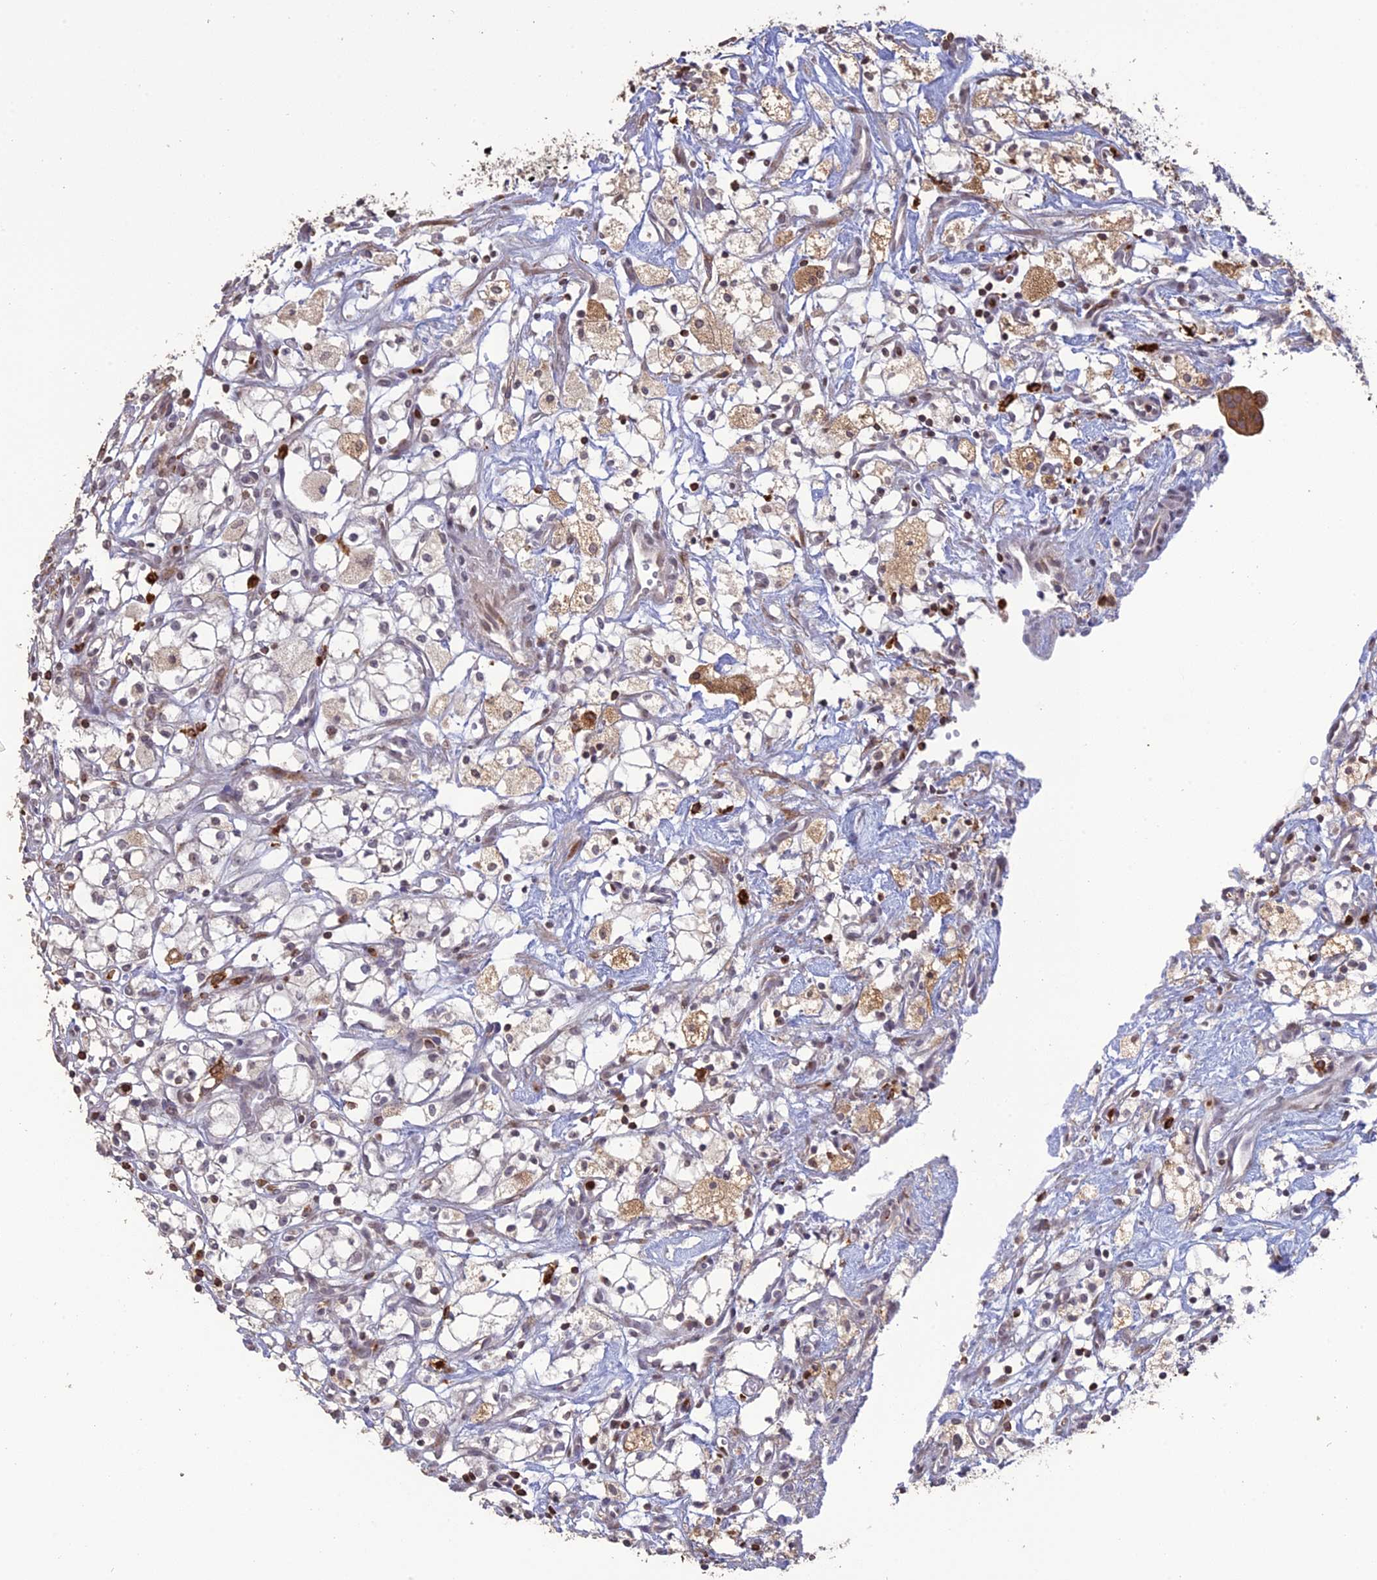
{"staining": {"intensity": "weak", "quantity": "25%-75%", "location": "cytoplasmic/membranous"}, "tissue": "renal cancer", "cell_type": "Tumor cells", "image_type": "cancer", "snomed": [{"axis": "morphology", "description": "Adenocarcinoma, NOS"}, {"axis": "topography", "description": "Kidney"}], "caption": "Immunohistochemical staining of human renal adenocarcinoma shows low levels of weak cytoplasmic/membranous staining in about 25%-75% of tumor cells.", "gene": "APOBR", "patient": {"sex": "male", "age": 59}}